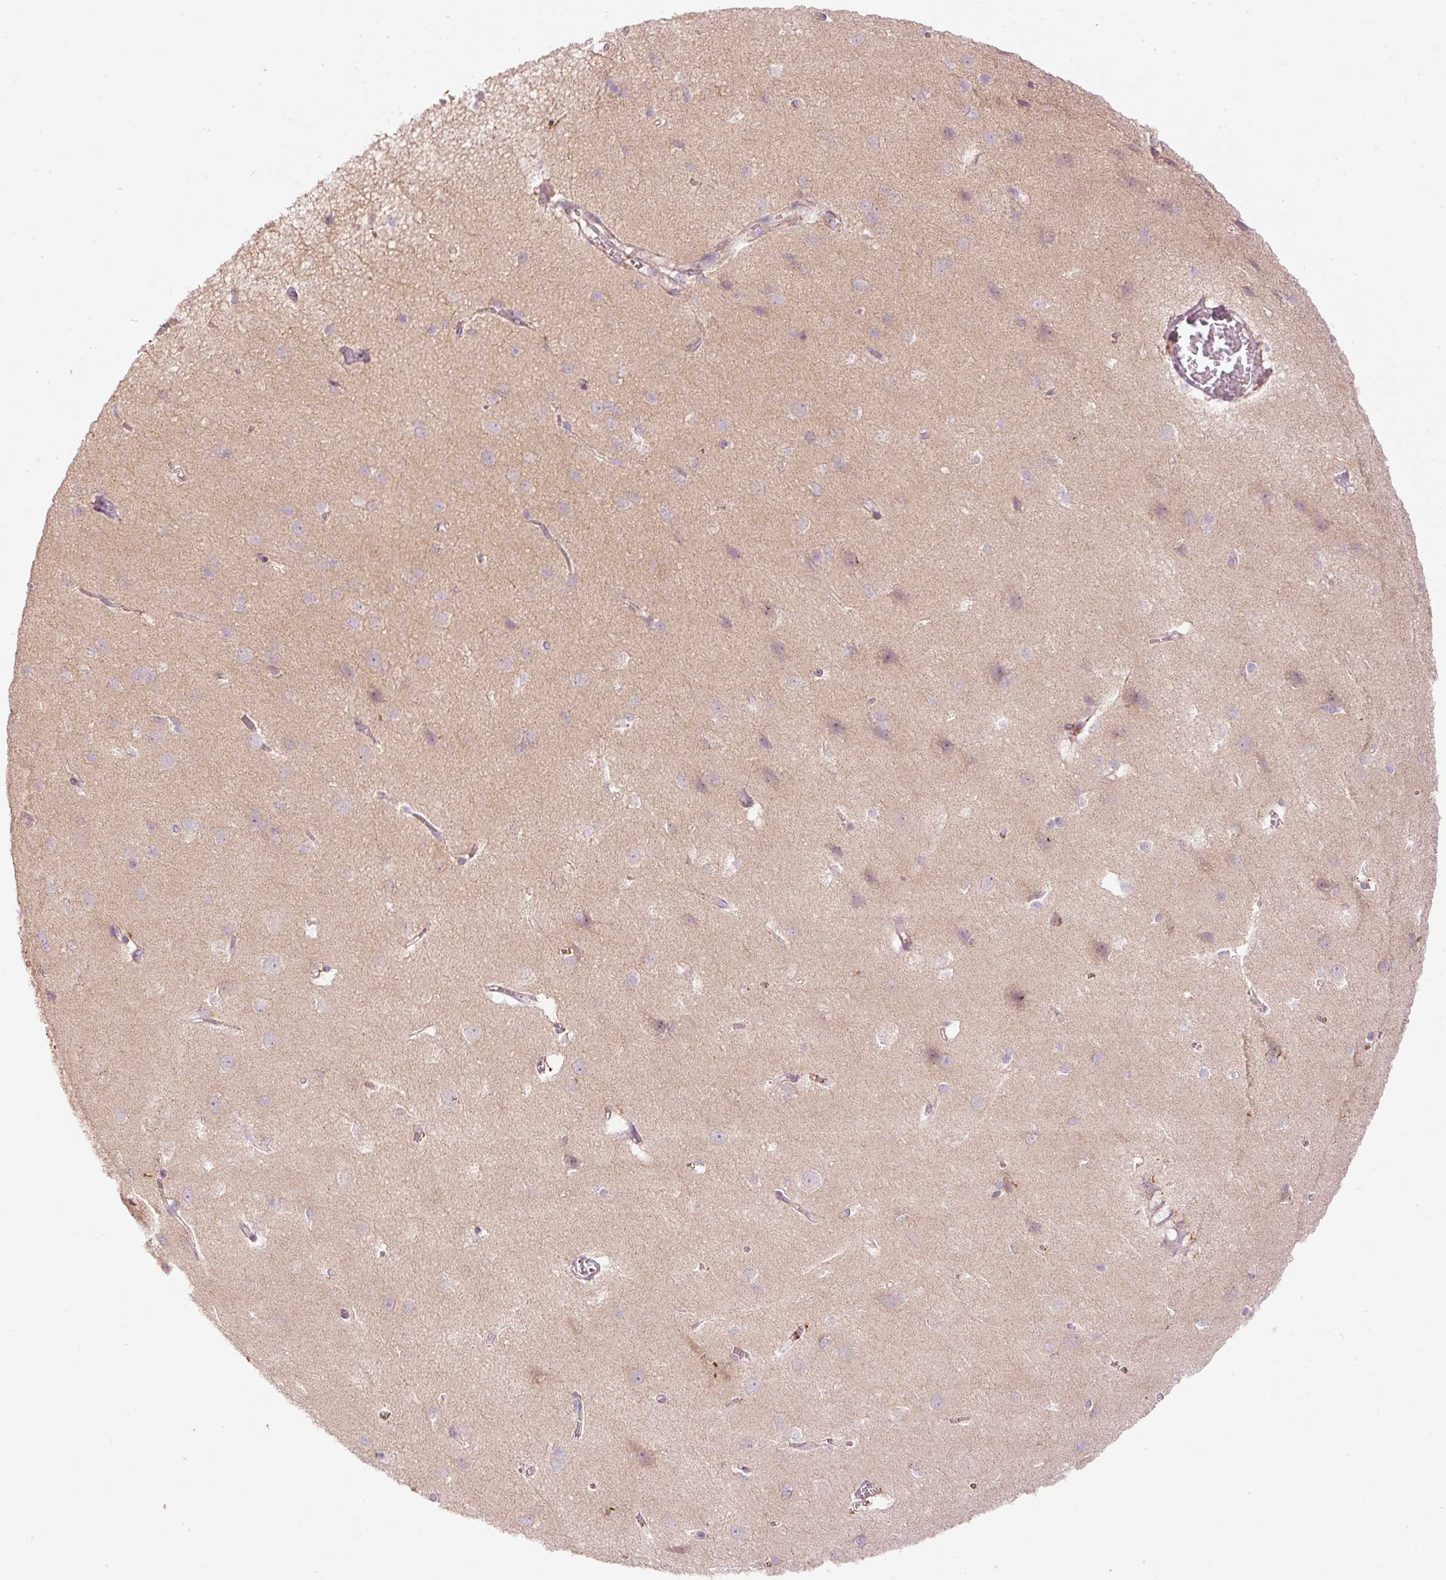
{"staining": {"intensity": "negative", "quantity": "none", "location": "none"}, "tissue": "cerebral cortex", "cell_type": "Endothelial cells", "image_type": "normal", "snomed": [{"axis": "morphology", "description": "Normal tissue, NOS"}, {"axis": "topography", "description": "Cerebral cortex"}], "caption": "Endothelial cells show no significant positivity in benign cerebral cortex. (Stains: DAB (3,3'-diaminobenzidine) IHC with hematoxylin counter stain, Microscopy: brightfield microscopy at high magnification).", "gene": "MAP10", "patient": {"sex": "male", "age": 37}}